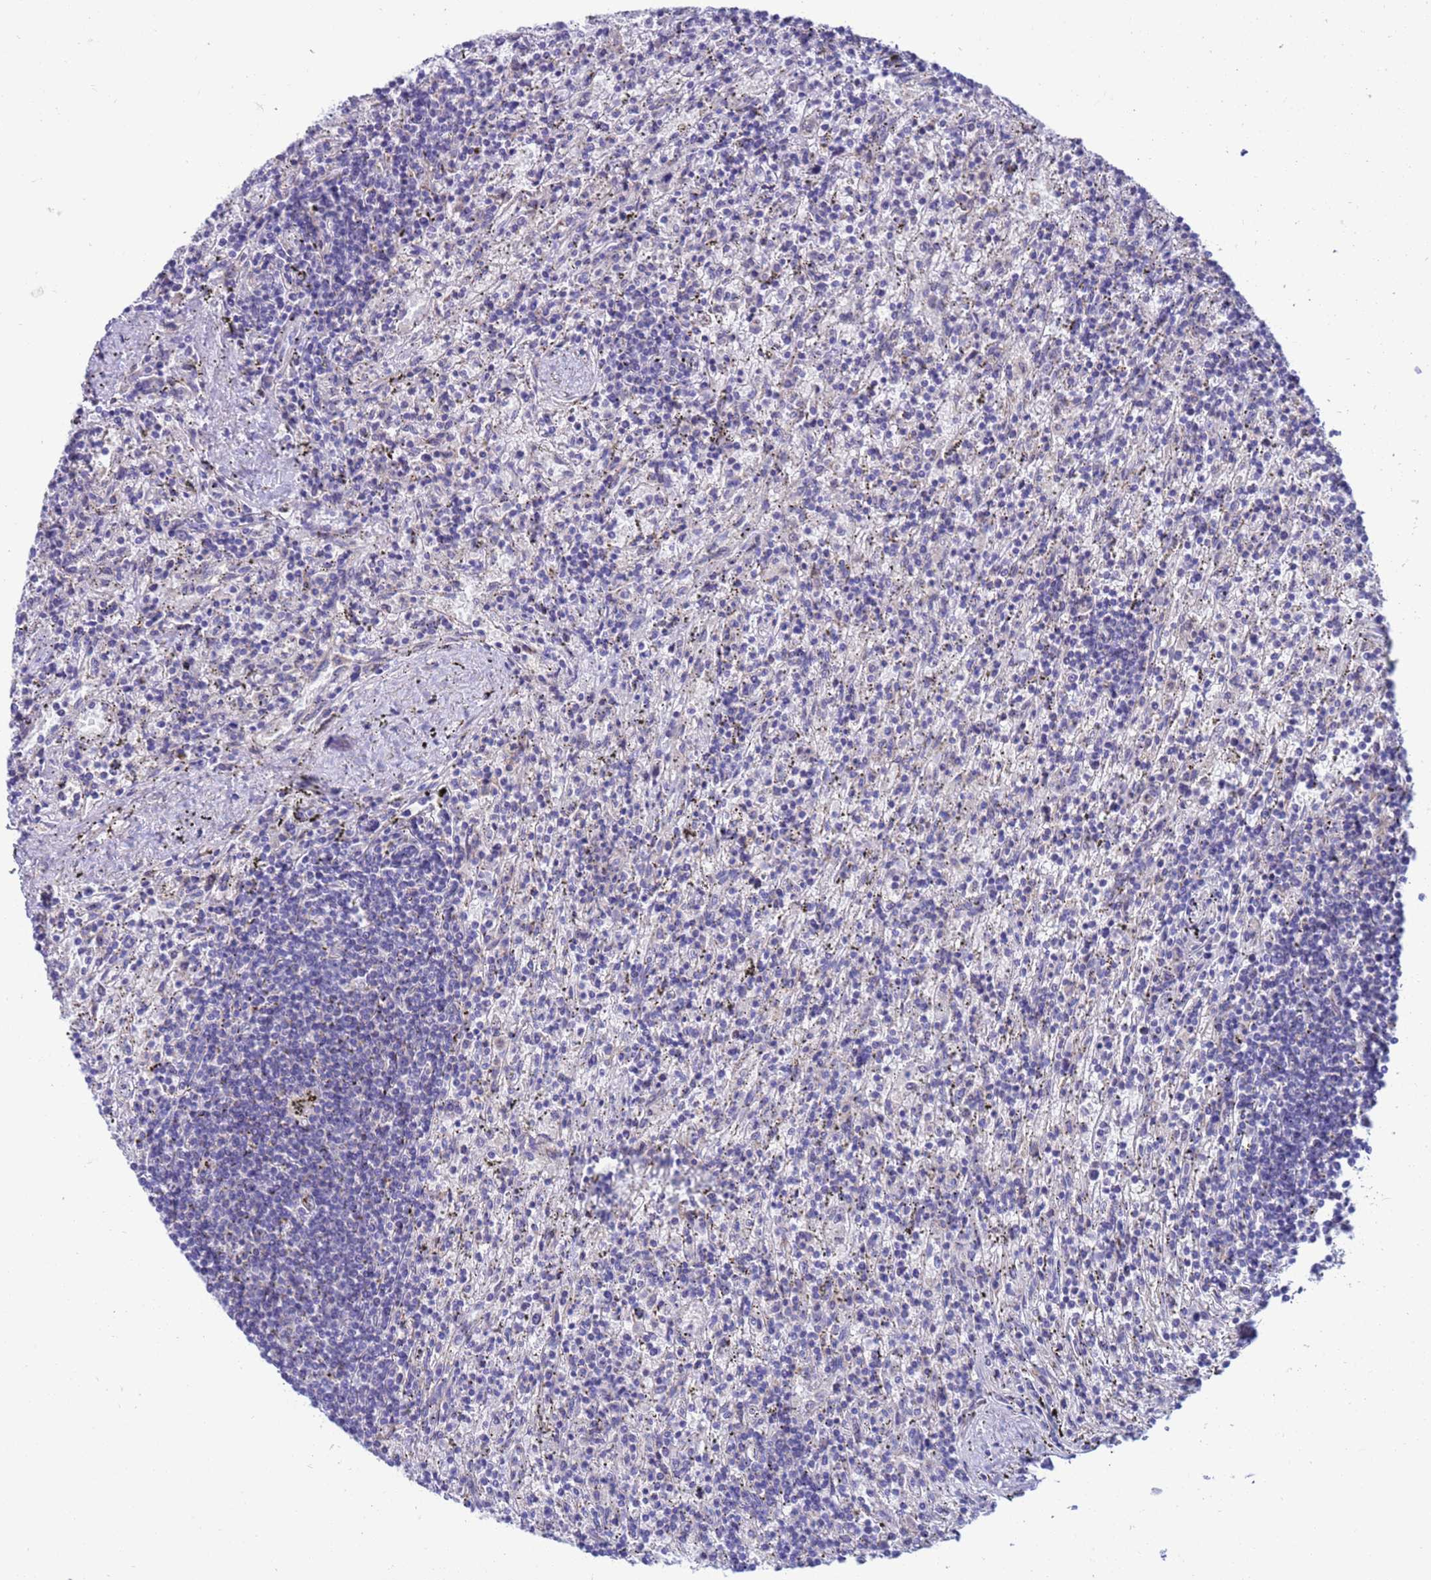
{"staining": {"intensity": "negative", "quantity": "none", "location": "none"}, "tissue": "lymphoma", "cell_type": "Tumor cells", "image_type": "cancer", "snomed": [{"axis": "morphology", "description": "Malignant lymphoma, non-Hodgkin's type, Low grade"}, {"axis": "topography", "description": "Spleen"}], "caption": "The photomicrograph shows no significant staining in tumor cells of low-grade malignant lymphoma, non-Hodgkin's type.", "gene": "LRATD1", "patient": {"sex": "male", "age": 76}}